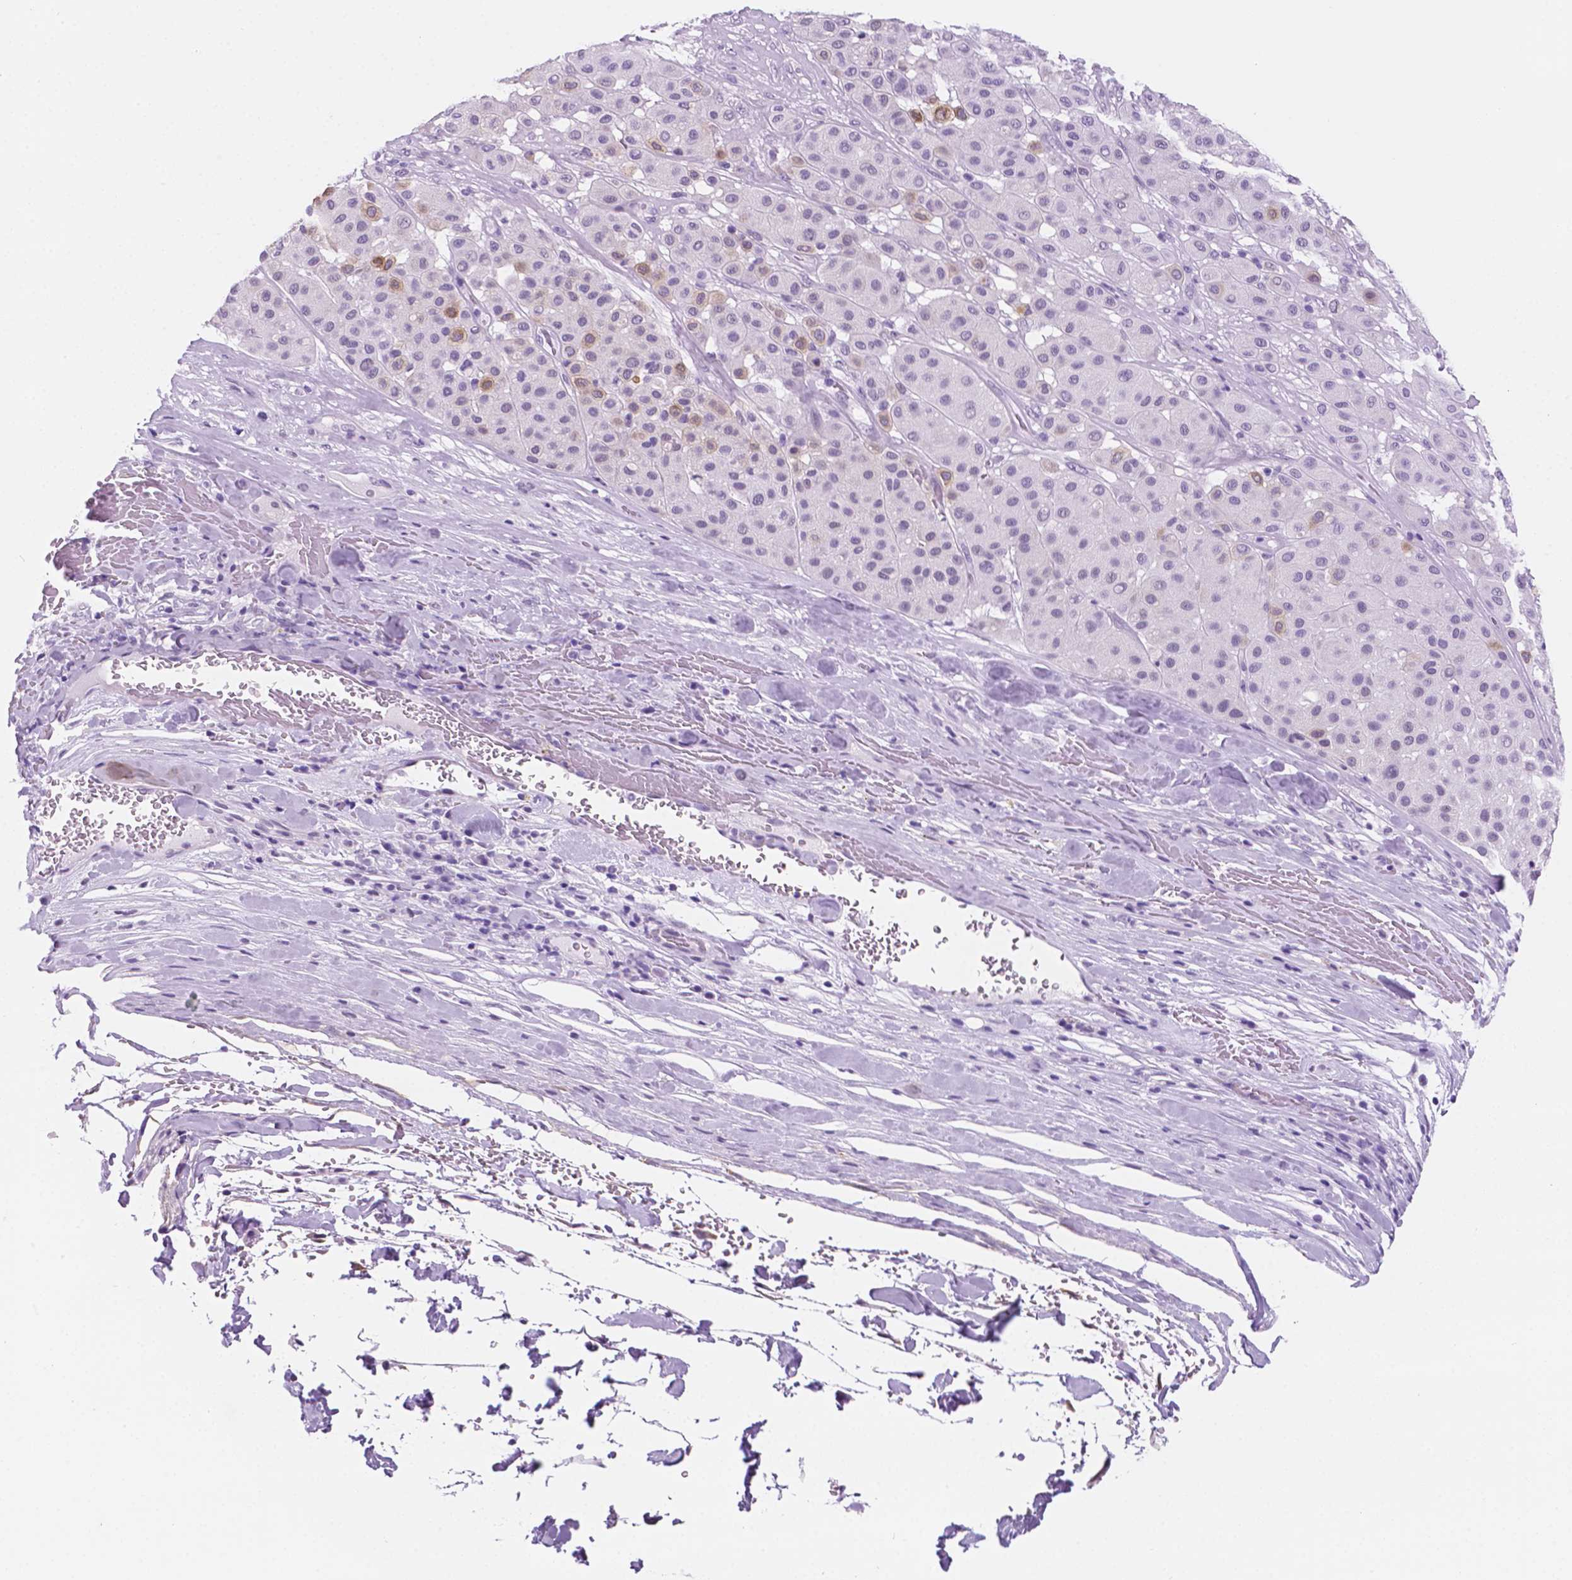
{"staining": {"intensity": "weak", "quantity": "<25%", "location": "cytoplasmic/membranous"}, "tissue": "melanoma", "cell_type": "Tumor cells", "image_type": "cancer", "snomed": [{"axis": "morphology", "description": "Malignant melanoma, Metastatic site"}, {"axis": "topography", "description": "Smooth muscle"}], "caption": "DAB (3,3'-diaminobenzidine) immunohistochemical staining of malignant melanoma (metastatic site) displays no significant expression in tumor cells. (DAB immunohistochemistry (IHC) visualized using brightfield microscopy, high magnification).", "gene": "PPL", "patient": {"sex": "male", "age": 41}}